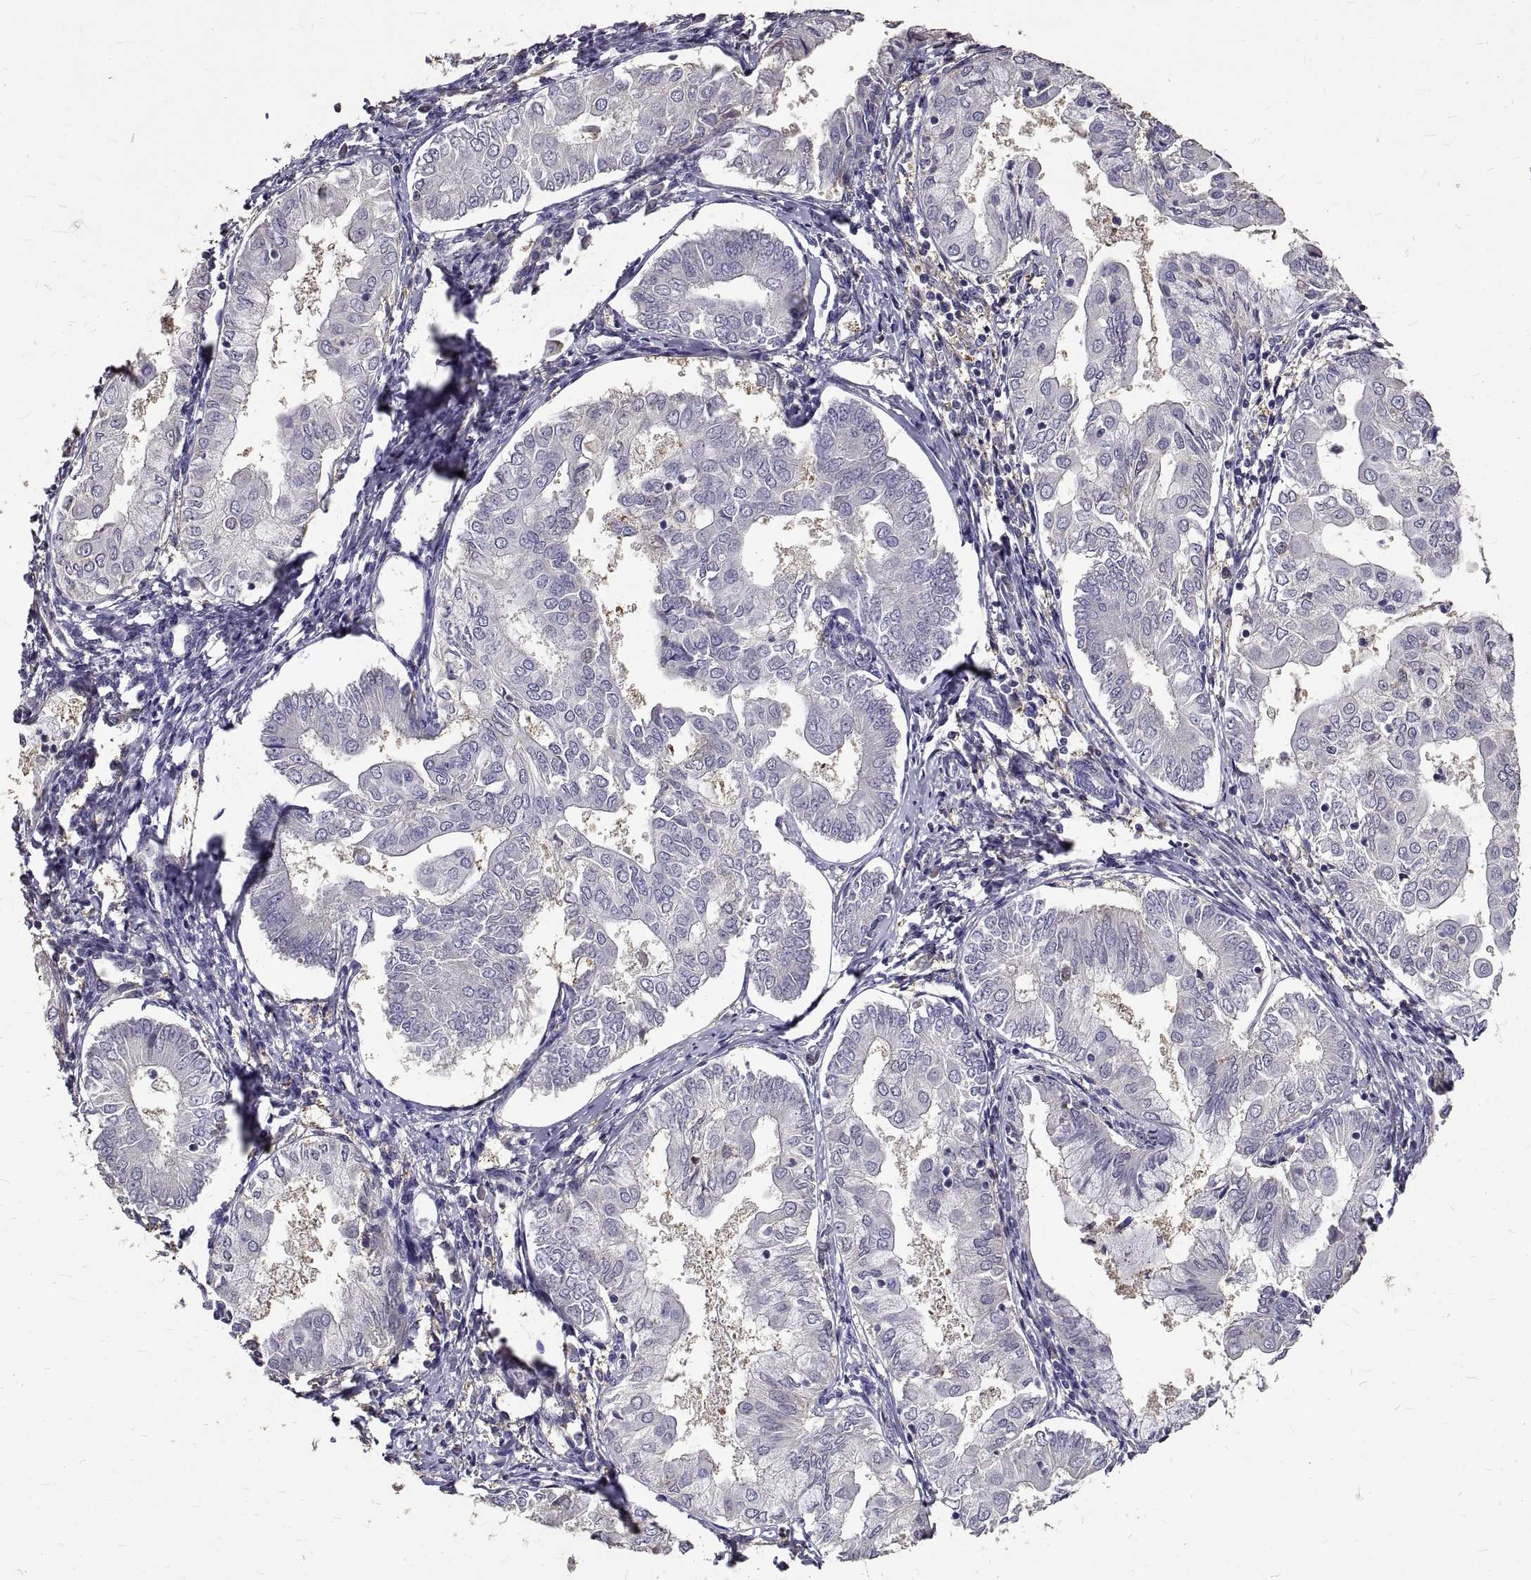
{"staining": {"intensity": "negative", "quantity": "none", "location": "none"}, "tissue": "endometrial cancer", "cell_type": "Tumor cells", "image_type": "cancer", "snomed": [{"axis": "morphology", "description": "Adenocarcinoma, NOS"}, {"axis": "topography", "description": "Endometrium"}], "caption": "Protein analysis of endometrial cancer displays no significant staining in tumor cells.", "gene": "PEA15", "patient": {"sex": "female", "age": 68}}